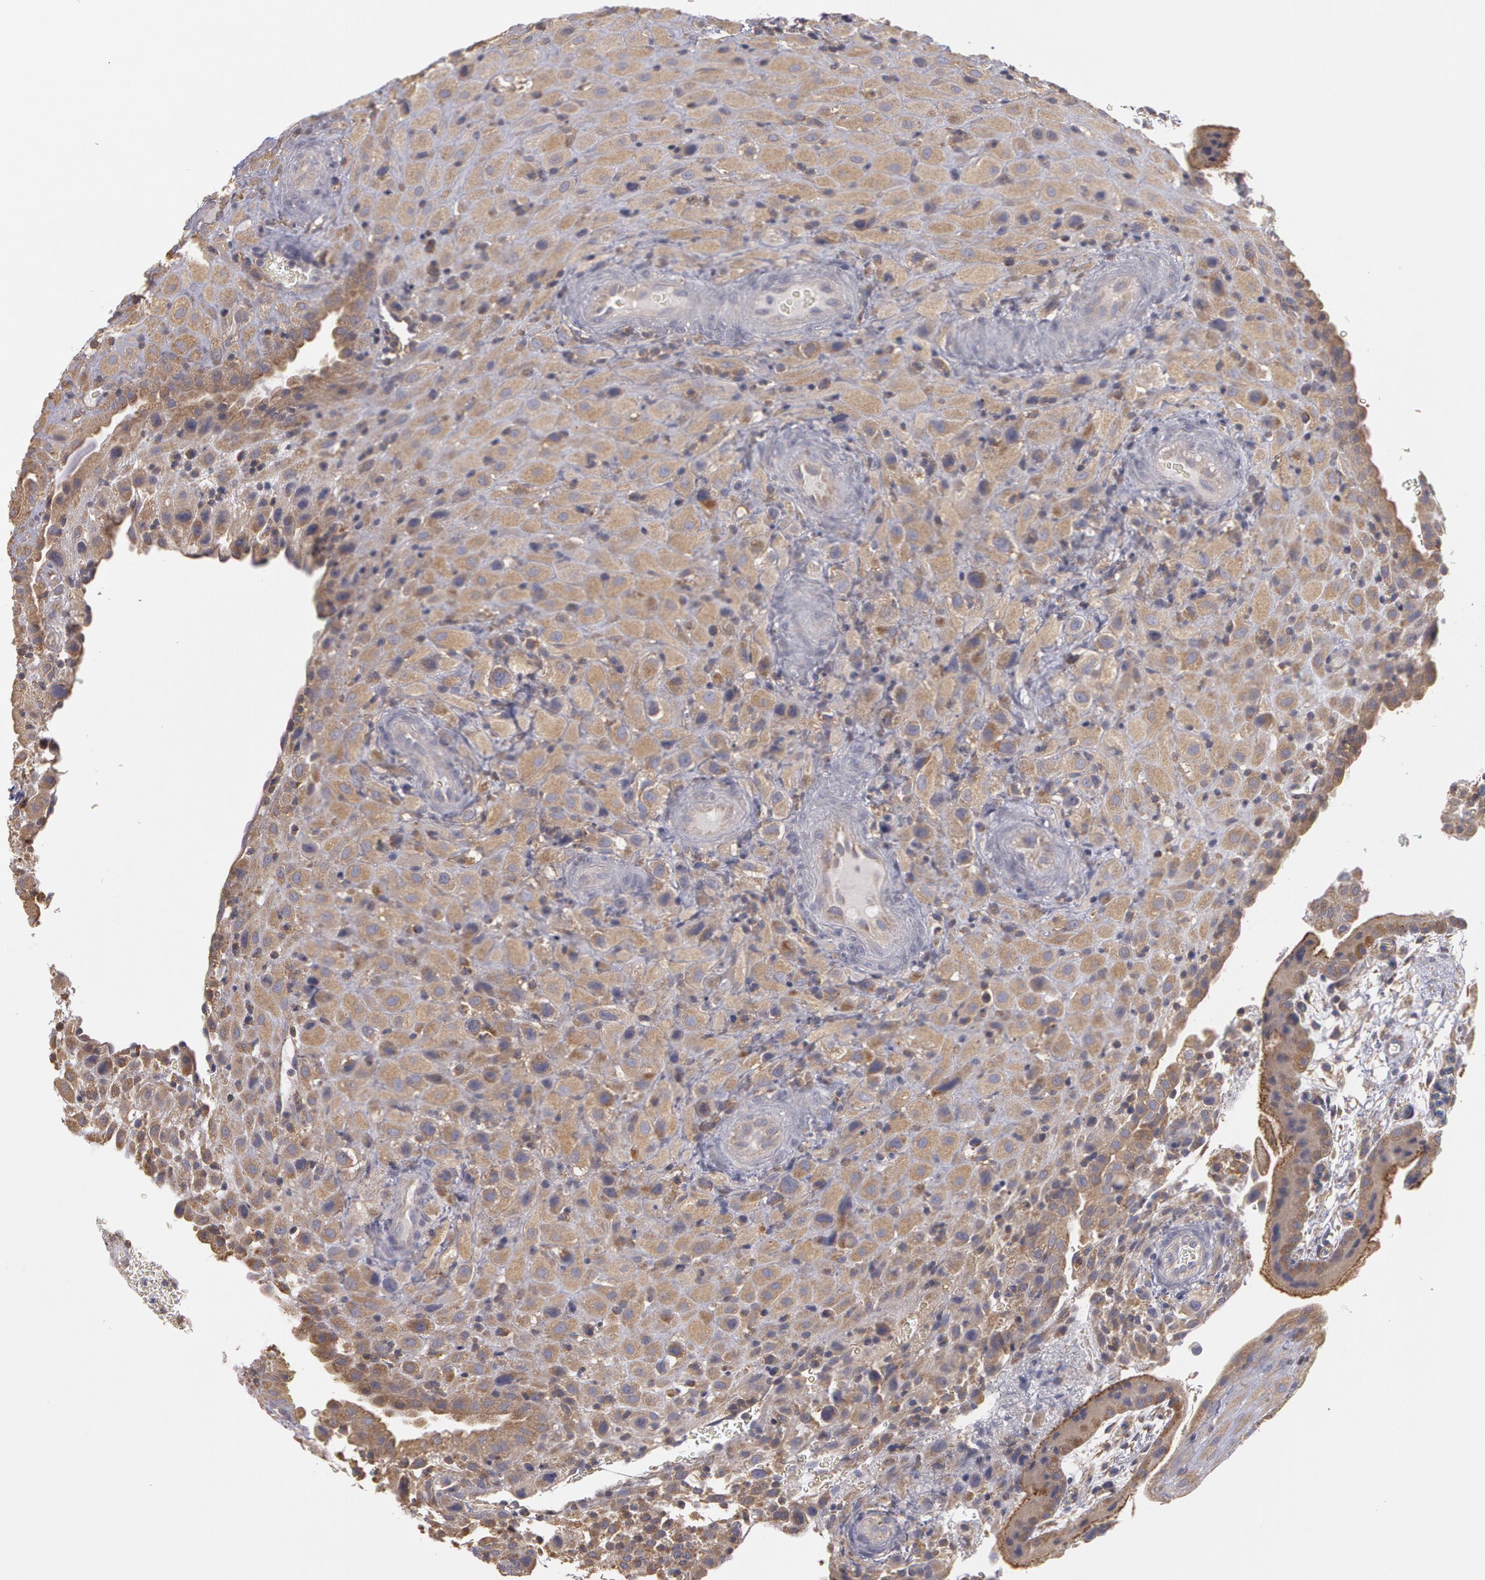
{"staining": {"intensity": "moderate", "quantity": ">75%", "location": "cytoplasmic/membranous"}, "tissue": "placenta", "cell_type": "Decidual cells", "image_type": "normal", "snomed": [{"axis": "morphology", "description": "Normal tissue, NOS"}, {"axis": "topography", "description": "Placenta"}], "caption": "Protein staining of normal placenta demonstrates moderate cytoplasmic/membranous expression in approximately >75% of decidual cells.", "gene": "NEK9", "patient": {"sex": "female", "age": 19}}